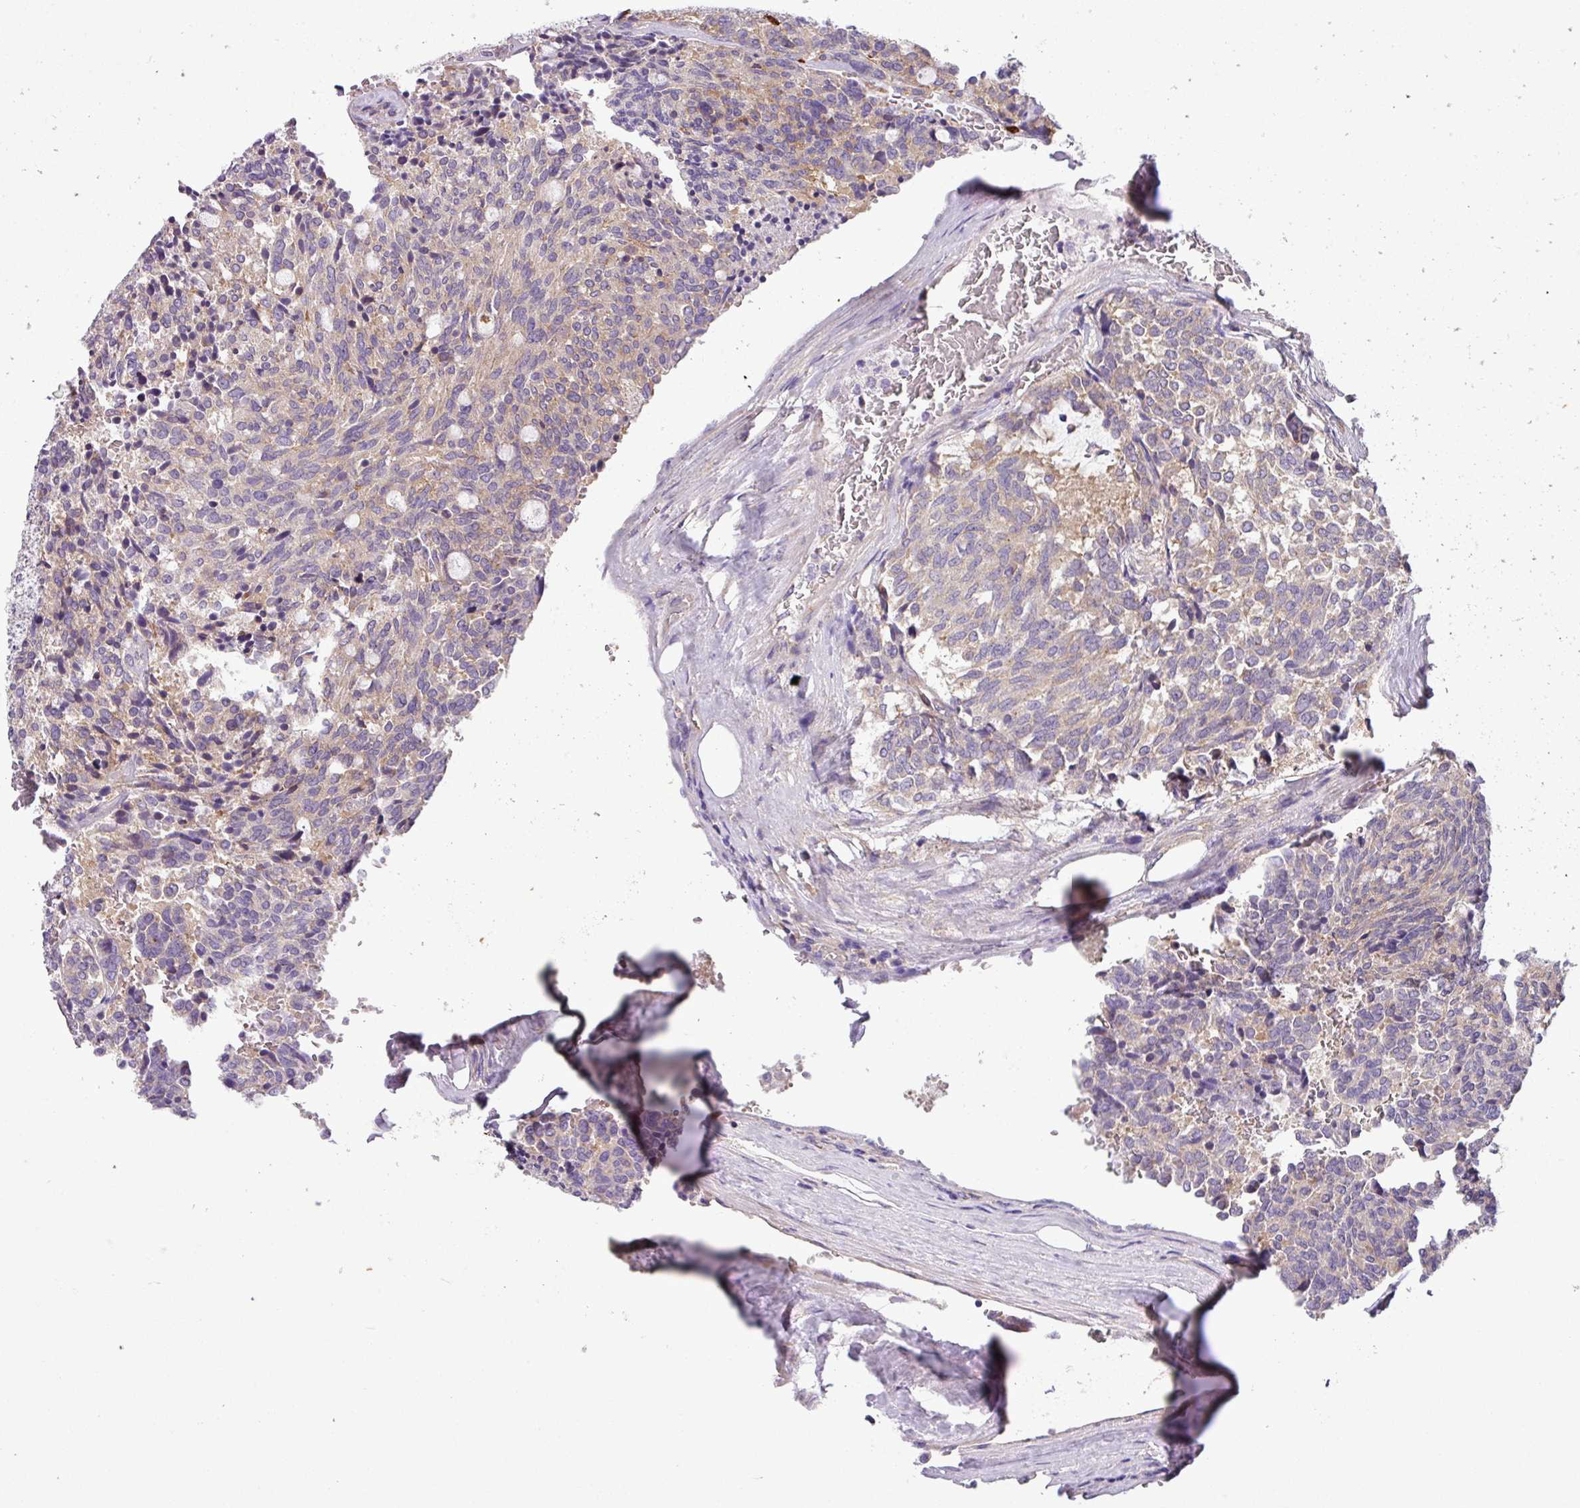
{"staining": {"intensity": "weak", "quantity": "<25%", "location": "cytoplasmic/membranous"}, "tissue": "carcinoid", "cell_type": "Tumor cells", "image_type": "cancer", "snomed": [{"axis": "morphology", "description": "Carcinoid, malignant, NOS"}, {"axis": "topography", "description": "Pancreas"}], "caption": "A micrograph of human carcinoid is negative for staining in tumor cells.", "gene": "SLC23A2", "patient": {"sex": "female", "age": 54}}